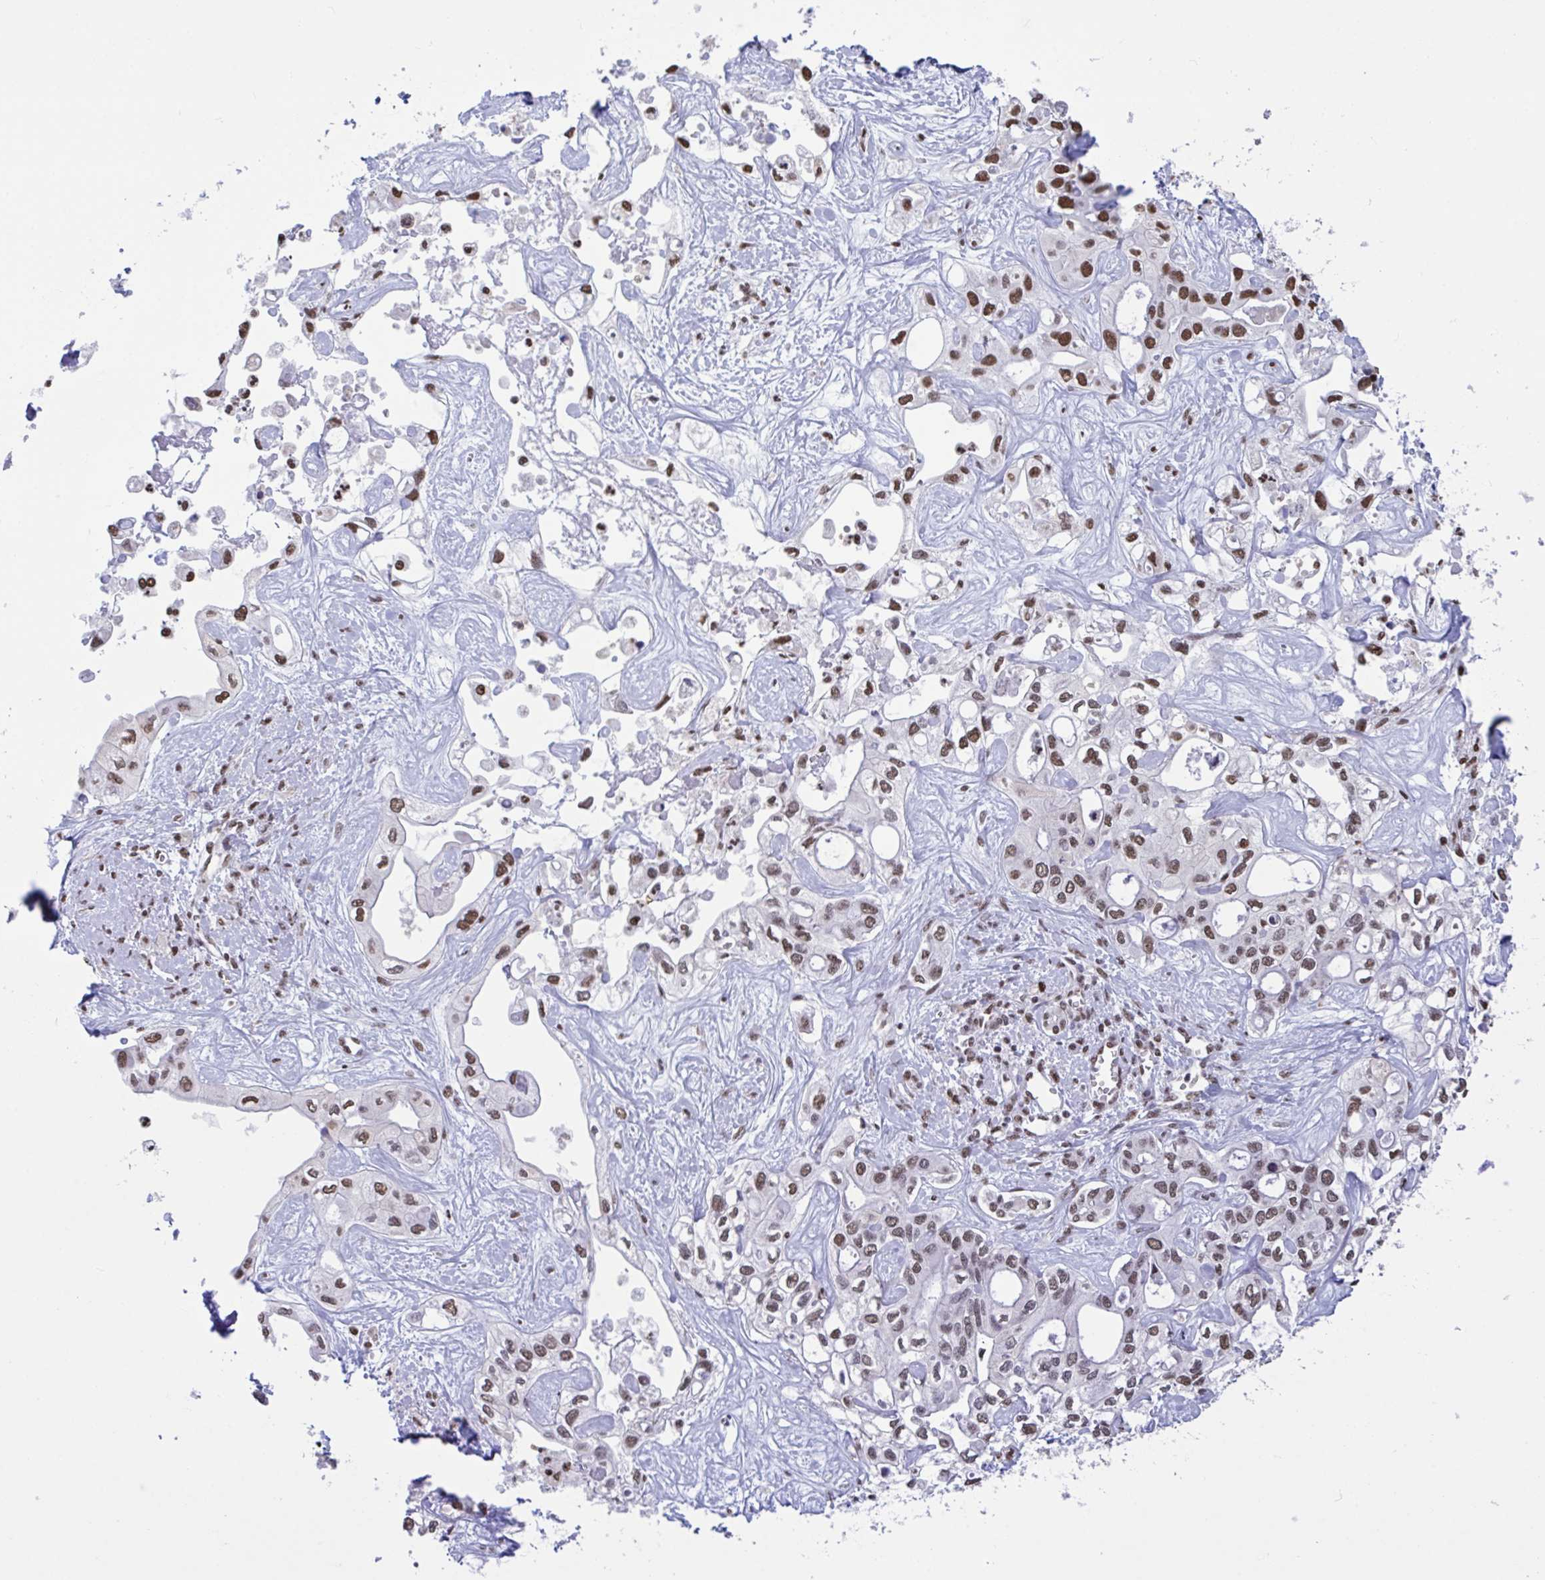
{"staining": {"intensity": "moderate", "quantity": ">75%", "location": "nuclear"}, "tissue": "liver cancer", "cell_type": "Tumor cells", "image_type": "cancer", "snomed": [{"axis": "morphology", "description": "Cholangiocarcinoma"}, {"axis": "topography", "description": "Liver"}], "caption": "Immunohistochemistry (IHC) micrograph of neoplastic tissue: liver cholangiocarcinoma stained using immunohistochemistry reveals medium levels of moderate protein expression localized specifically in the nuclear of tumor cells, appearing as a nuclear brown color.", "gene": "HNRNPDL", "patient": {"sex": "female", "age": 64}}